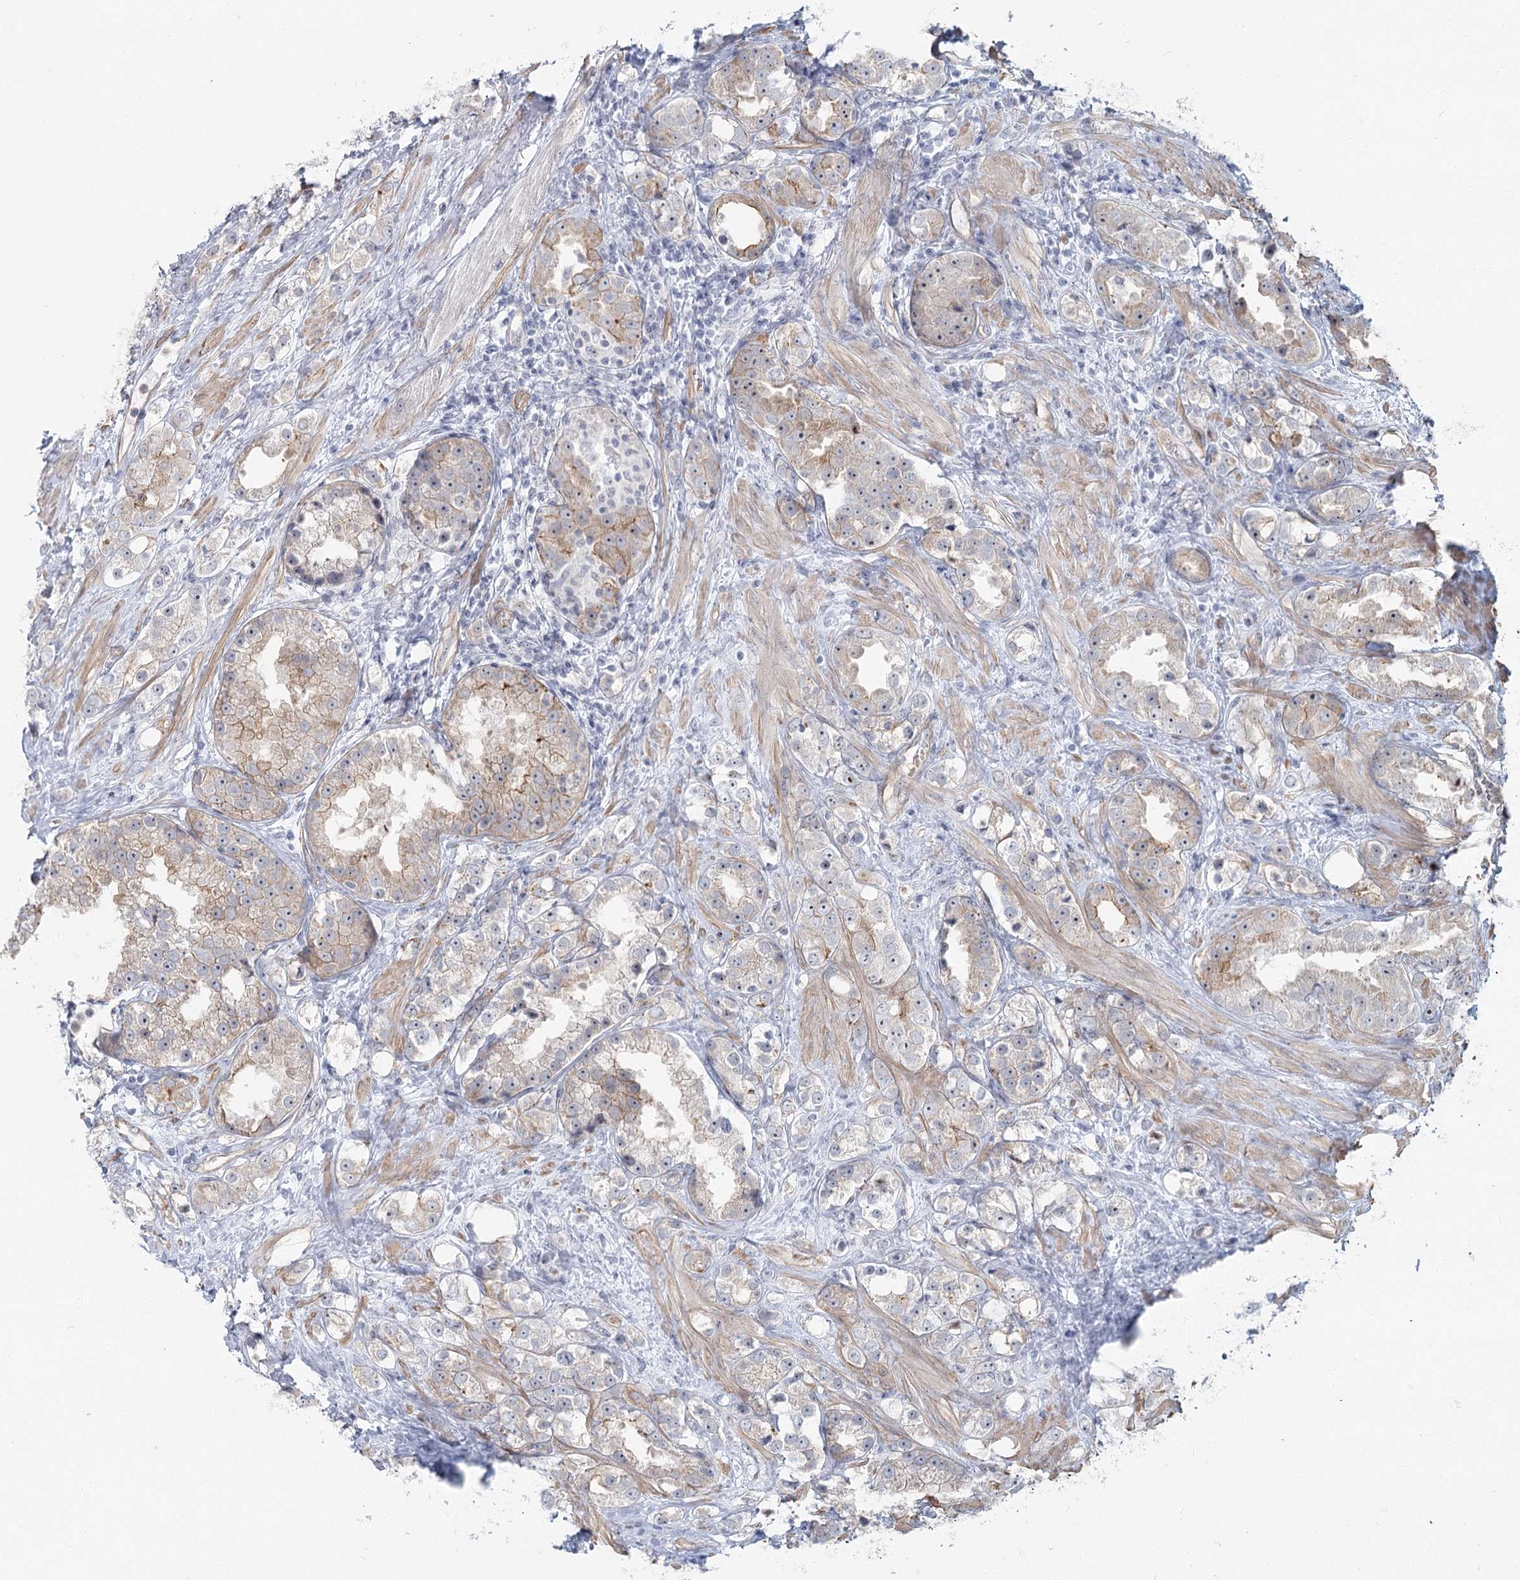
{"staining": {"intensity": "moderate", "quantity": "<25%", "location": "cytoplasmic/membranous,nuclear"}, "tissue": "prostate cancer", "cell_type": "Tumor cells", "image_type": "cancer", "snomed": [{"axis": "morphology", "description": "Adenocarcinoma, NOS"}, {"axis": "topography", "description": "Prostate"}], "caption": "About <25% of tumor cells in human prostate cancer demonstrate moderate cytoplasmic/membranous and nuclear protein expression as visualized by brown immunohistochemical staining.", "gene": "ABHD8", "patient": {"sex": "male", "age": 79}}